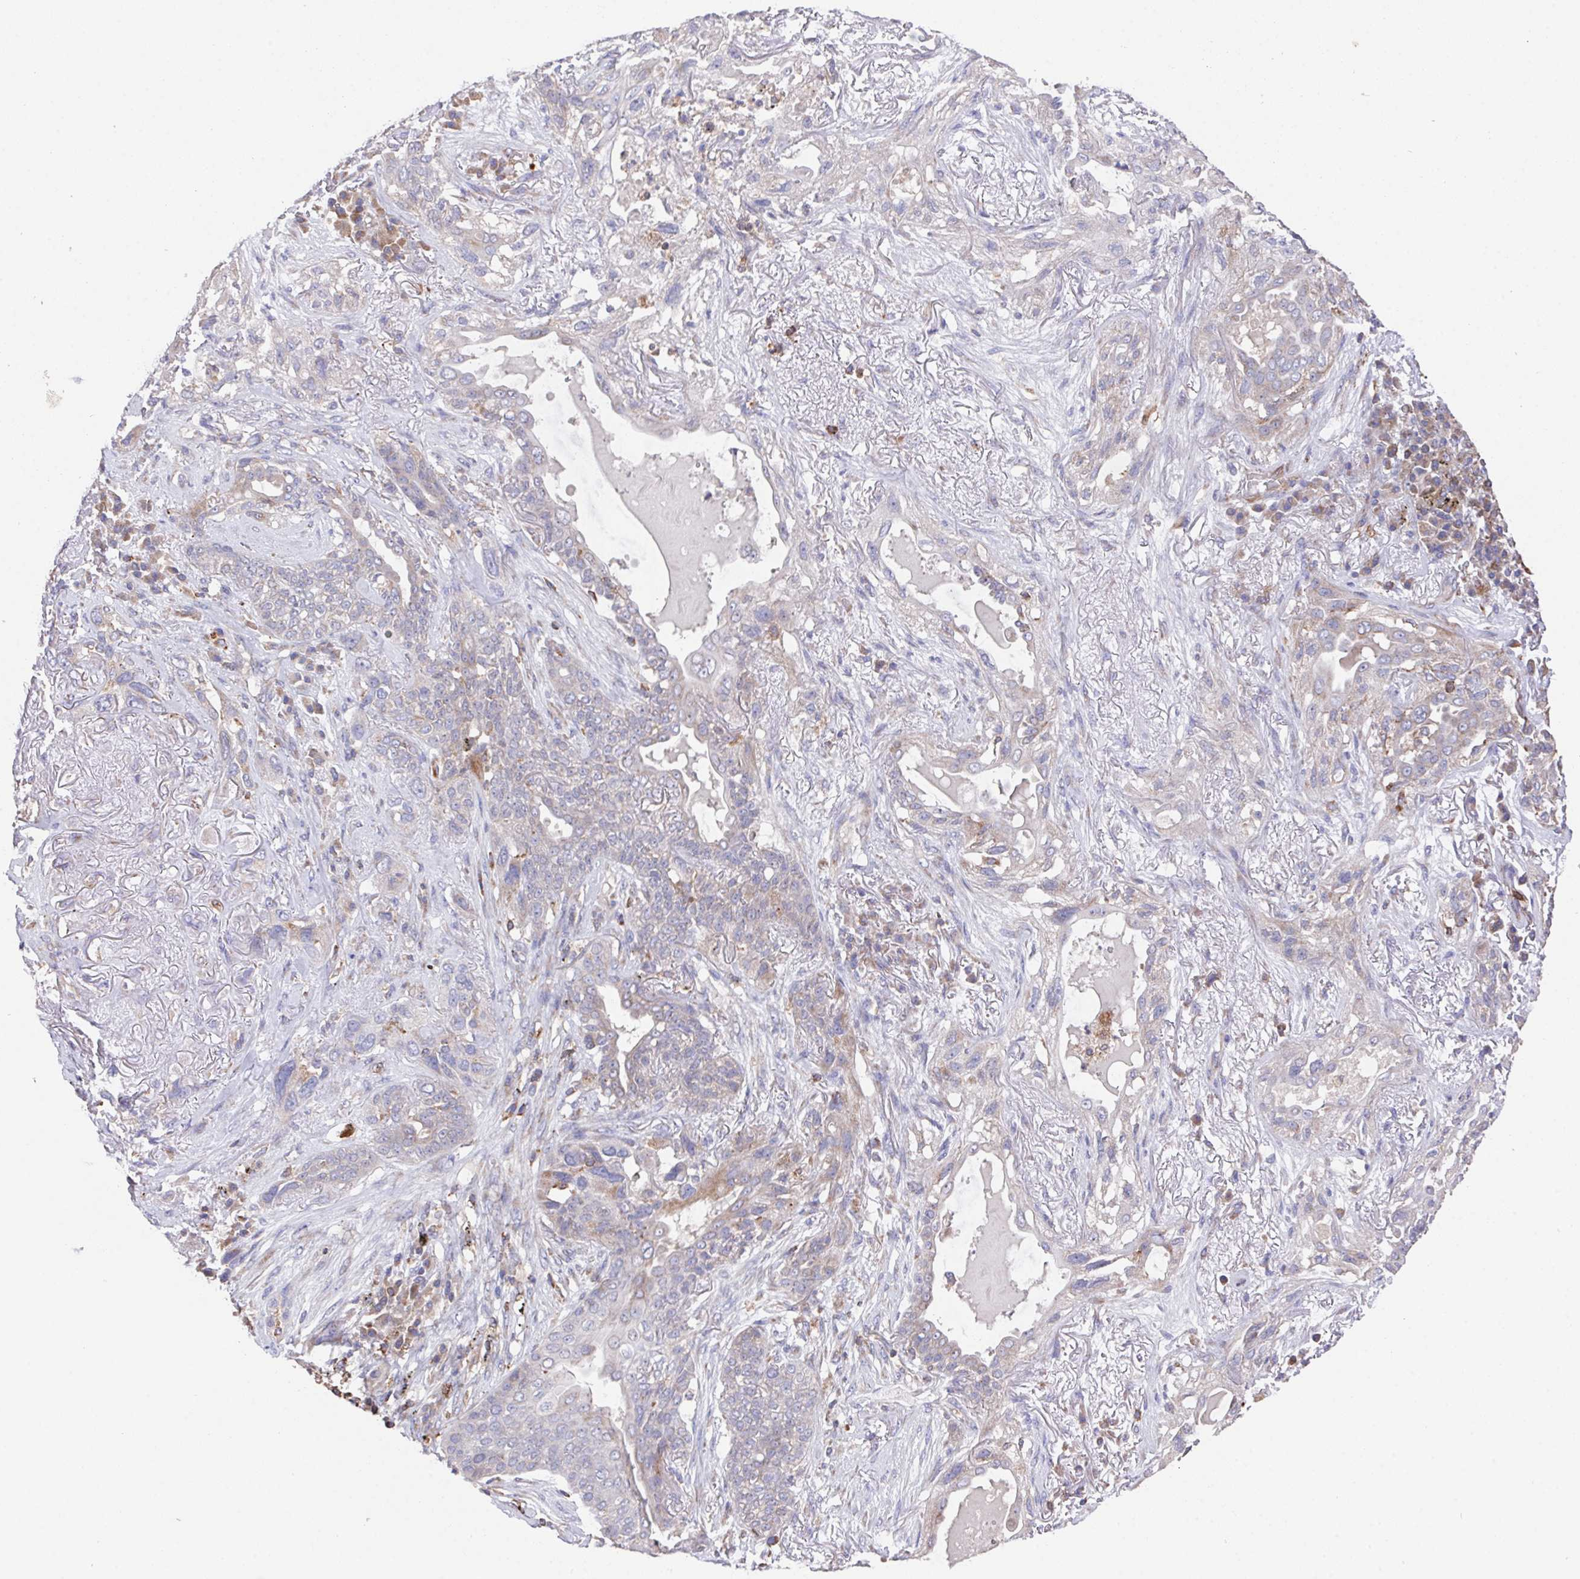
{"staining": {"intensity": "negative", "quantity": "none", "location": "none"}, "tissue": "lung cancer", "cell_type": "Tumor cells", "image_type": "cancer", "snomed": [{"axis": "morphology", "description": "Squamous cell carcinoma, NOS"}, {"axis": "topography", "description": "Lung"}], "caption": "There is no significant expression in tumor cells of lung squamous cell carcinoma.", "gene": "FAM241A", "patient": {"sex": "female", "age": 70}}